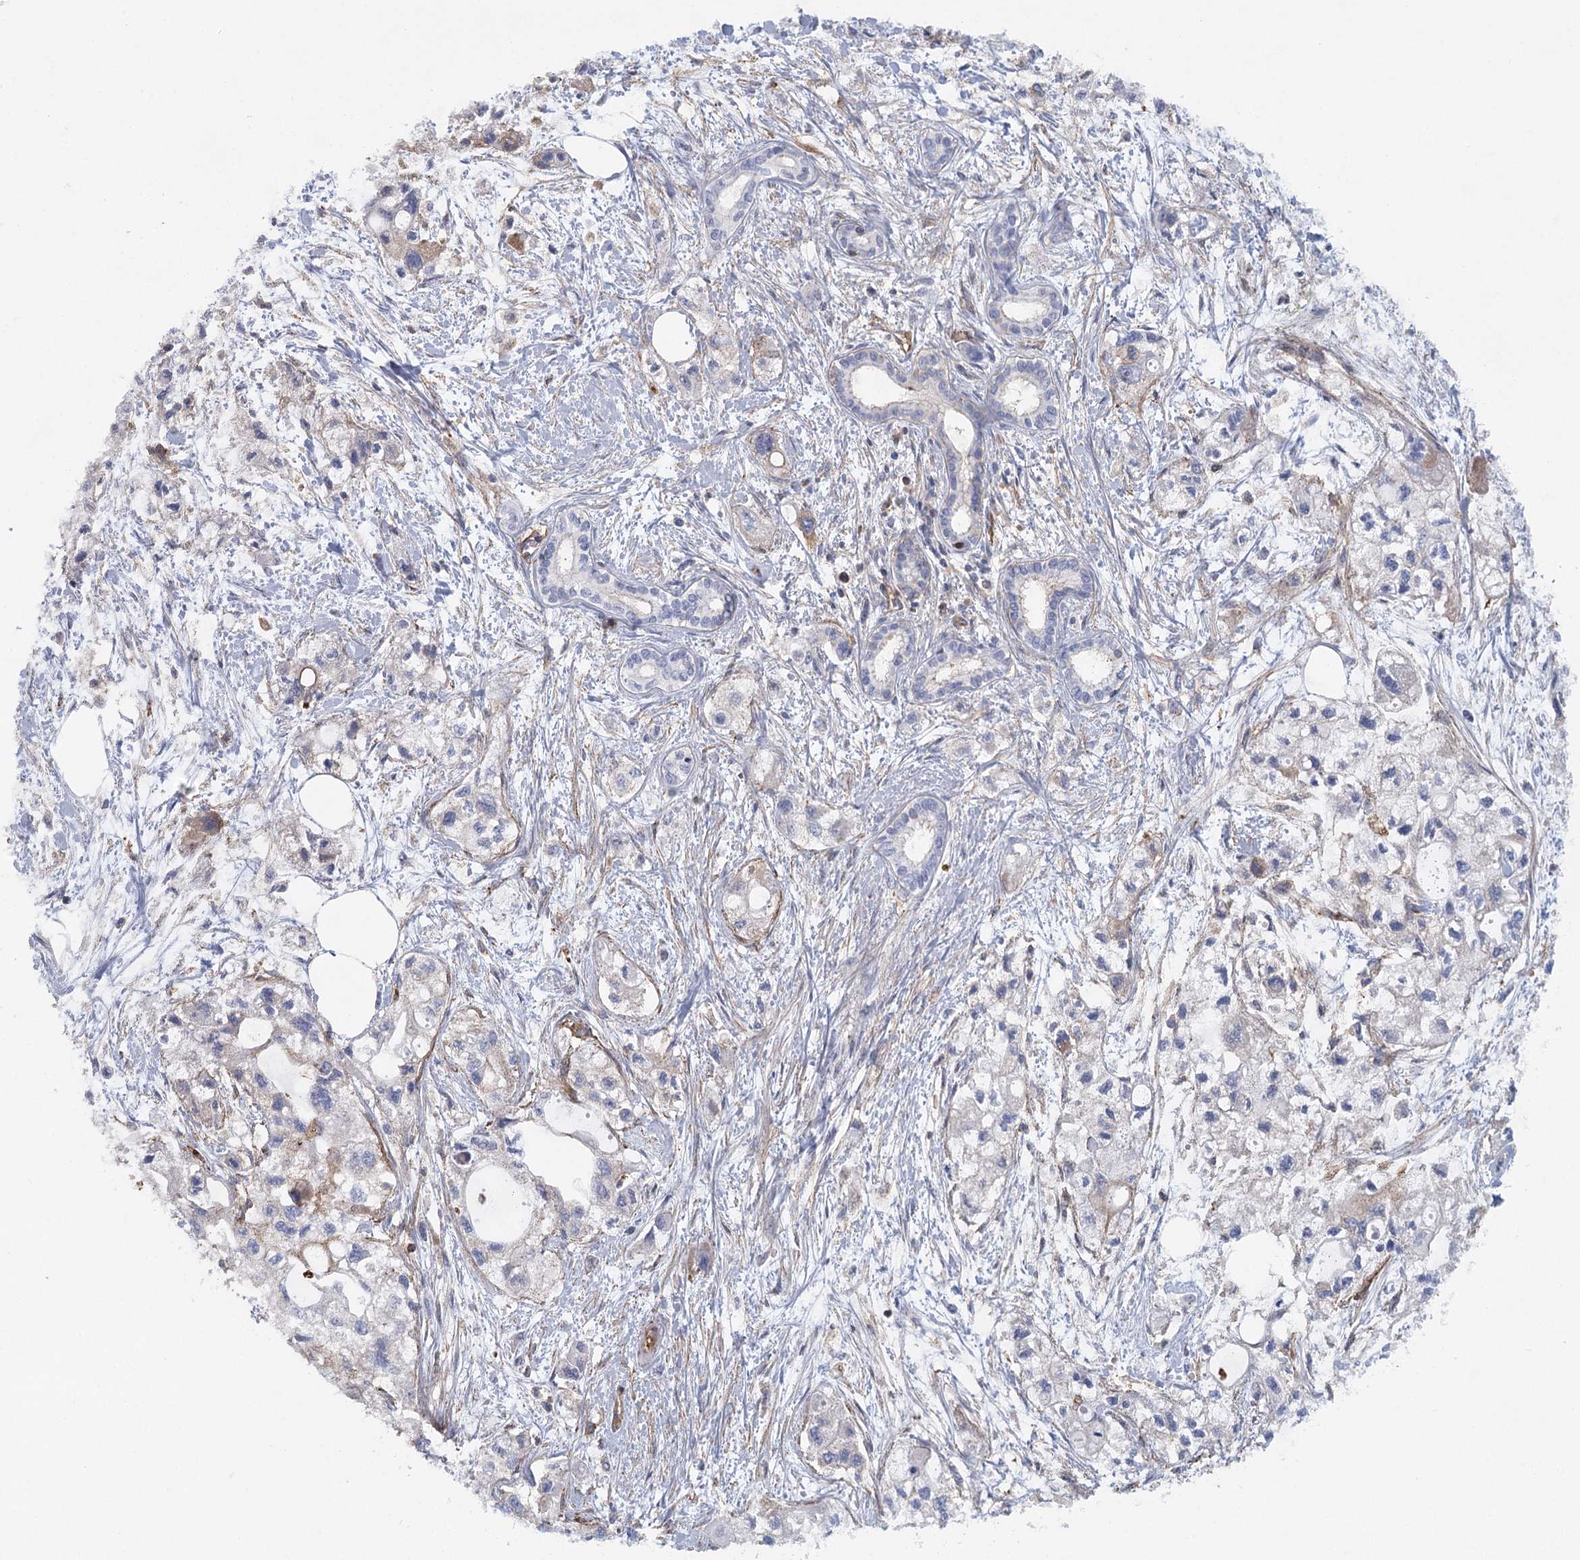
{"staining": {"intensity": "weak", "quantity": "25%-75%", "location": "cytoplasmic/membranous"}, "tissue": "pancreatic cancer", "cell_type": "Tumor cells", "image_type": "cancer", "snomed": [{"axis": "morphology", "description": "Adenocarcinoma, NOS"}, {"axis": "topography", "description": "Pancreas"}], "caption": "High-magnification brightfield microscopy of pancreatic cancer stained with DAB (3,3'-diaminobenzidine) (brown) and counterstained with hematoxylin (blue). tumor cells exhibit weak cytoplasmic/membranous expression is seen in about25%-75% of cells.", "gene": "IFT46", "patient": {"sex": "male", "age": 75}}